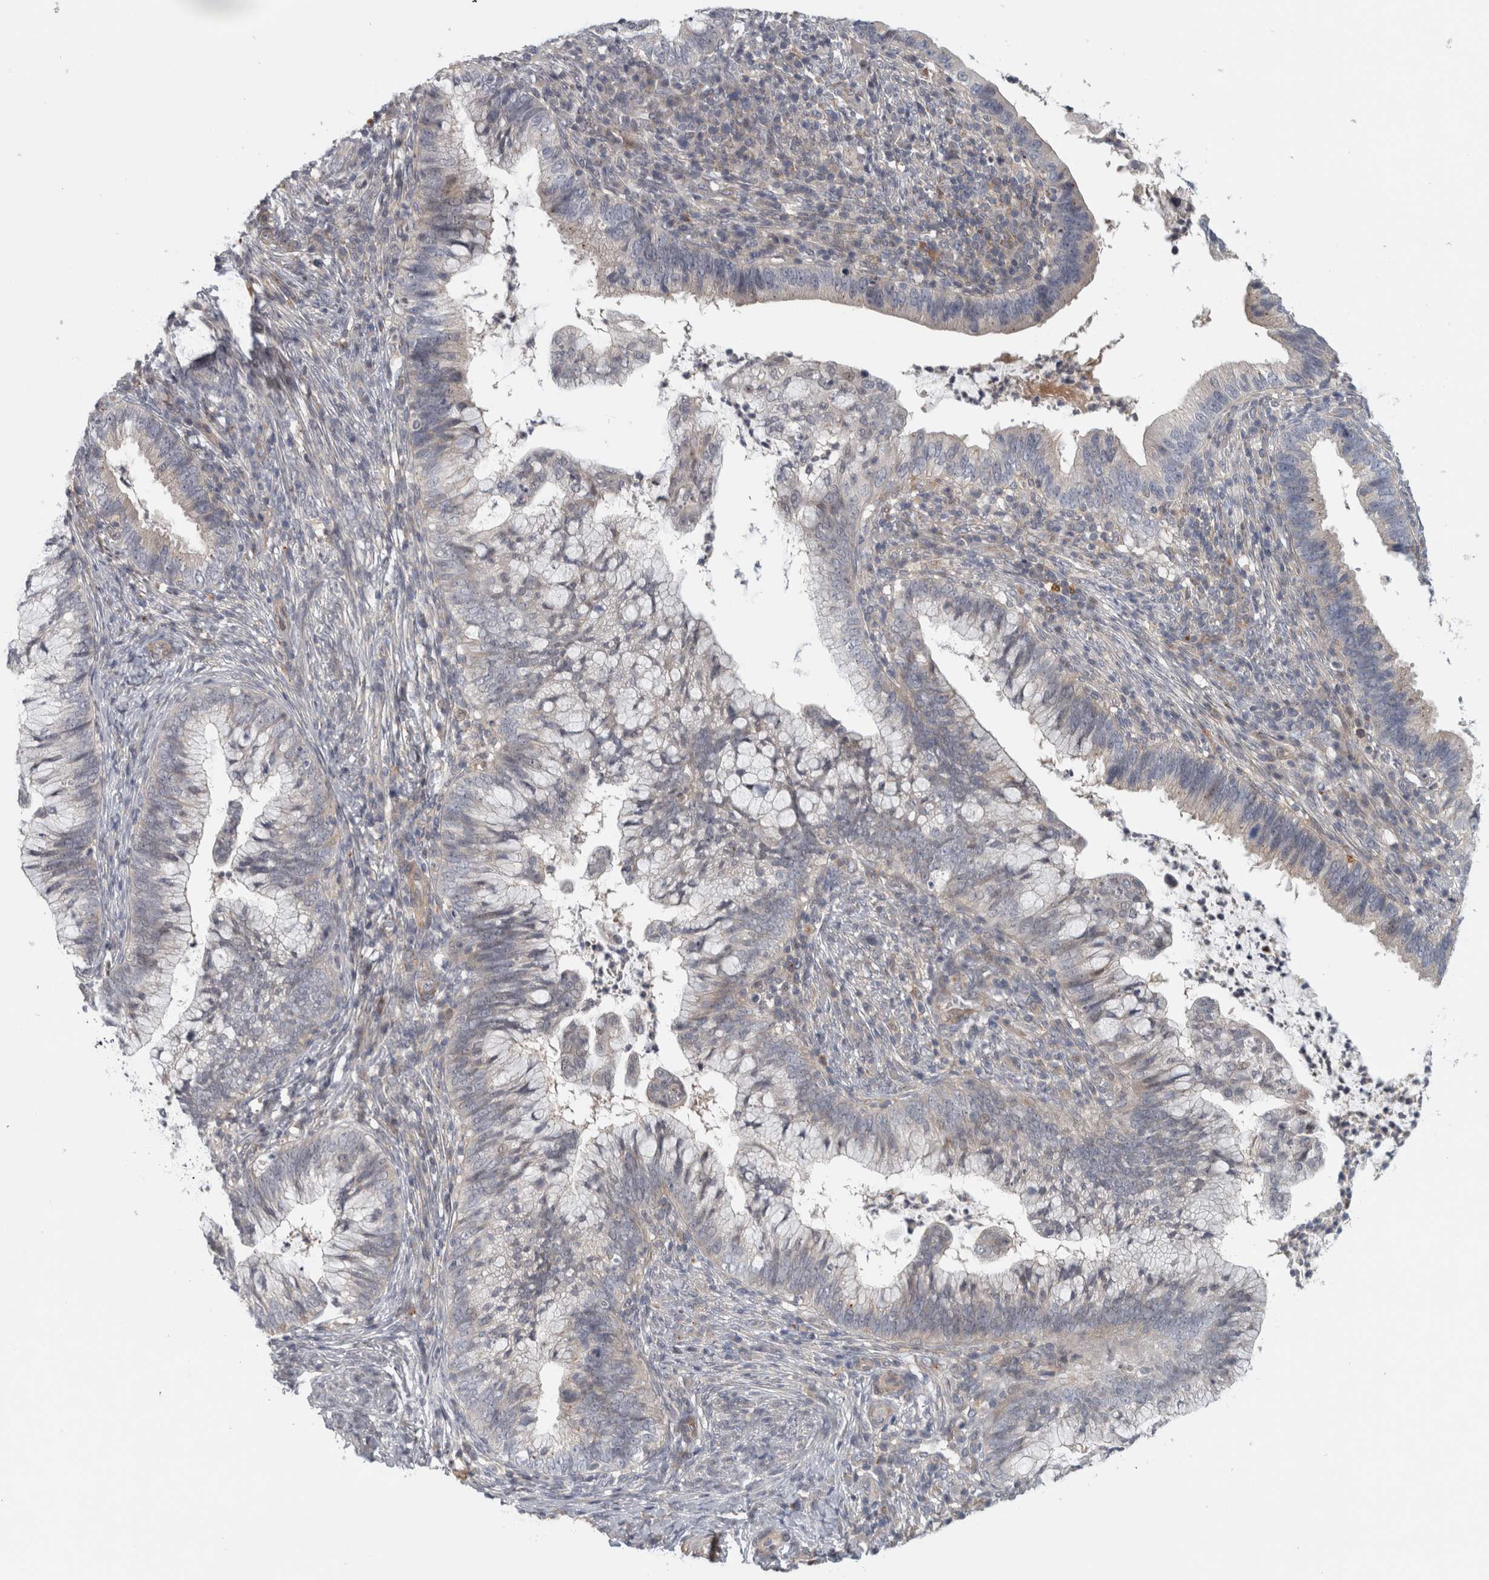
{"staining": {"intensity": "negative", "quantity": "none", "location": "none"}, "tissue": "cervical cancer", "cell_type": "Tumor cells", "image_type": "cancer", "snomed": [{"axis": "morphology", "description": "Adenocarcinoma, NOS"}, {"axis": "topography", "description": "Cervix"}], "caption": "The micrograph exhibits no staining of tumor cells in adenocarcinoma (cervical).", "gene": "ZNF804B", "patient": {"sex": "female", "age": 36}}